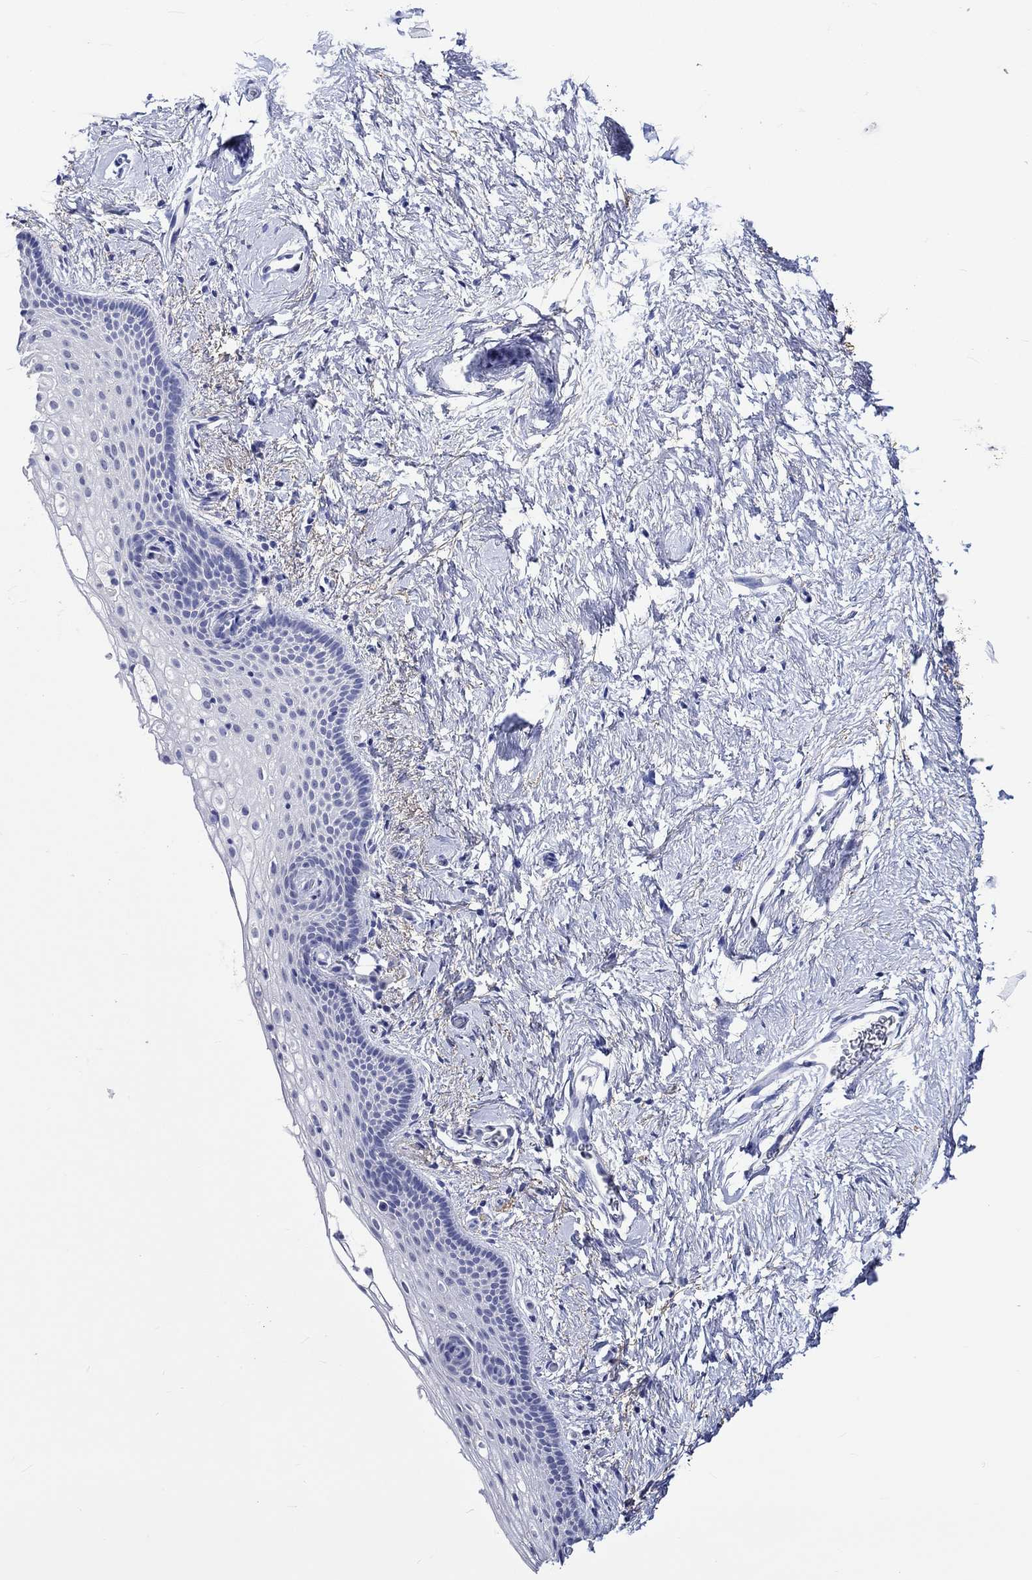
{"staining": {"intensity": "negative", "quantity": "none", "location": "none"}, "tissue": "vagina", "cell_type": "Squamous epithelial cells", "image_type": "normal", "snomed": [{"axis": "morphology", "description": "Normal tissue, NOS"}, {"axis": "topography", "description": "Vagina"}], "caption": "IHC image of benign vagina stained for a protein (brown), which exhibits no expression in squamous epithelial cells. The staining was performed using DAB (3,3'-diaminobenzidine) to visualize the protein expression in brown, while the nuclei were stained in blue with hematoxylin (Magnification: 20x).", "gene": "KLHL35", "patient": {"sex": "female", "age": 61}}